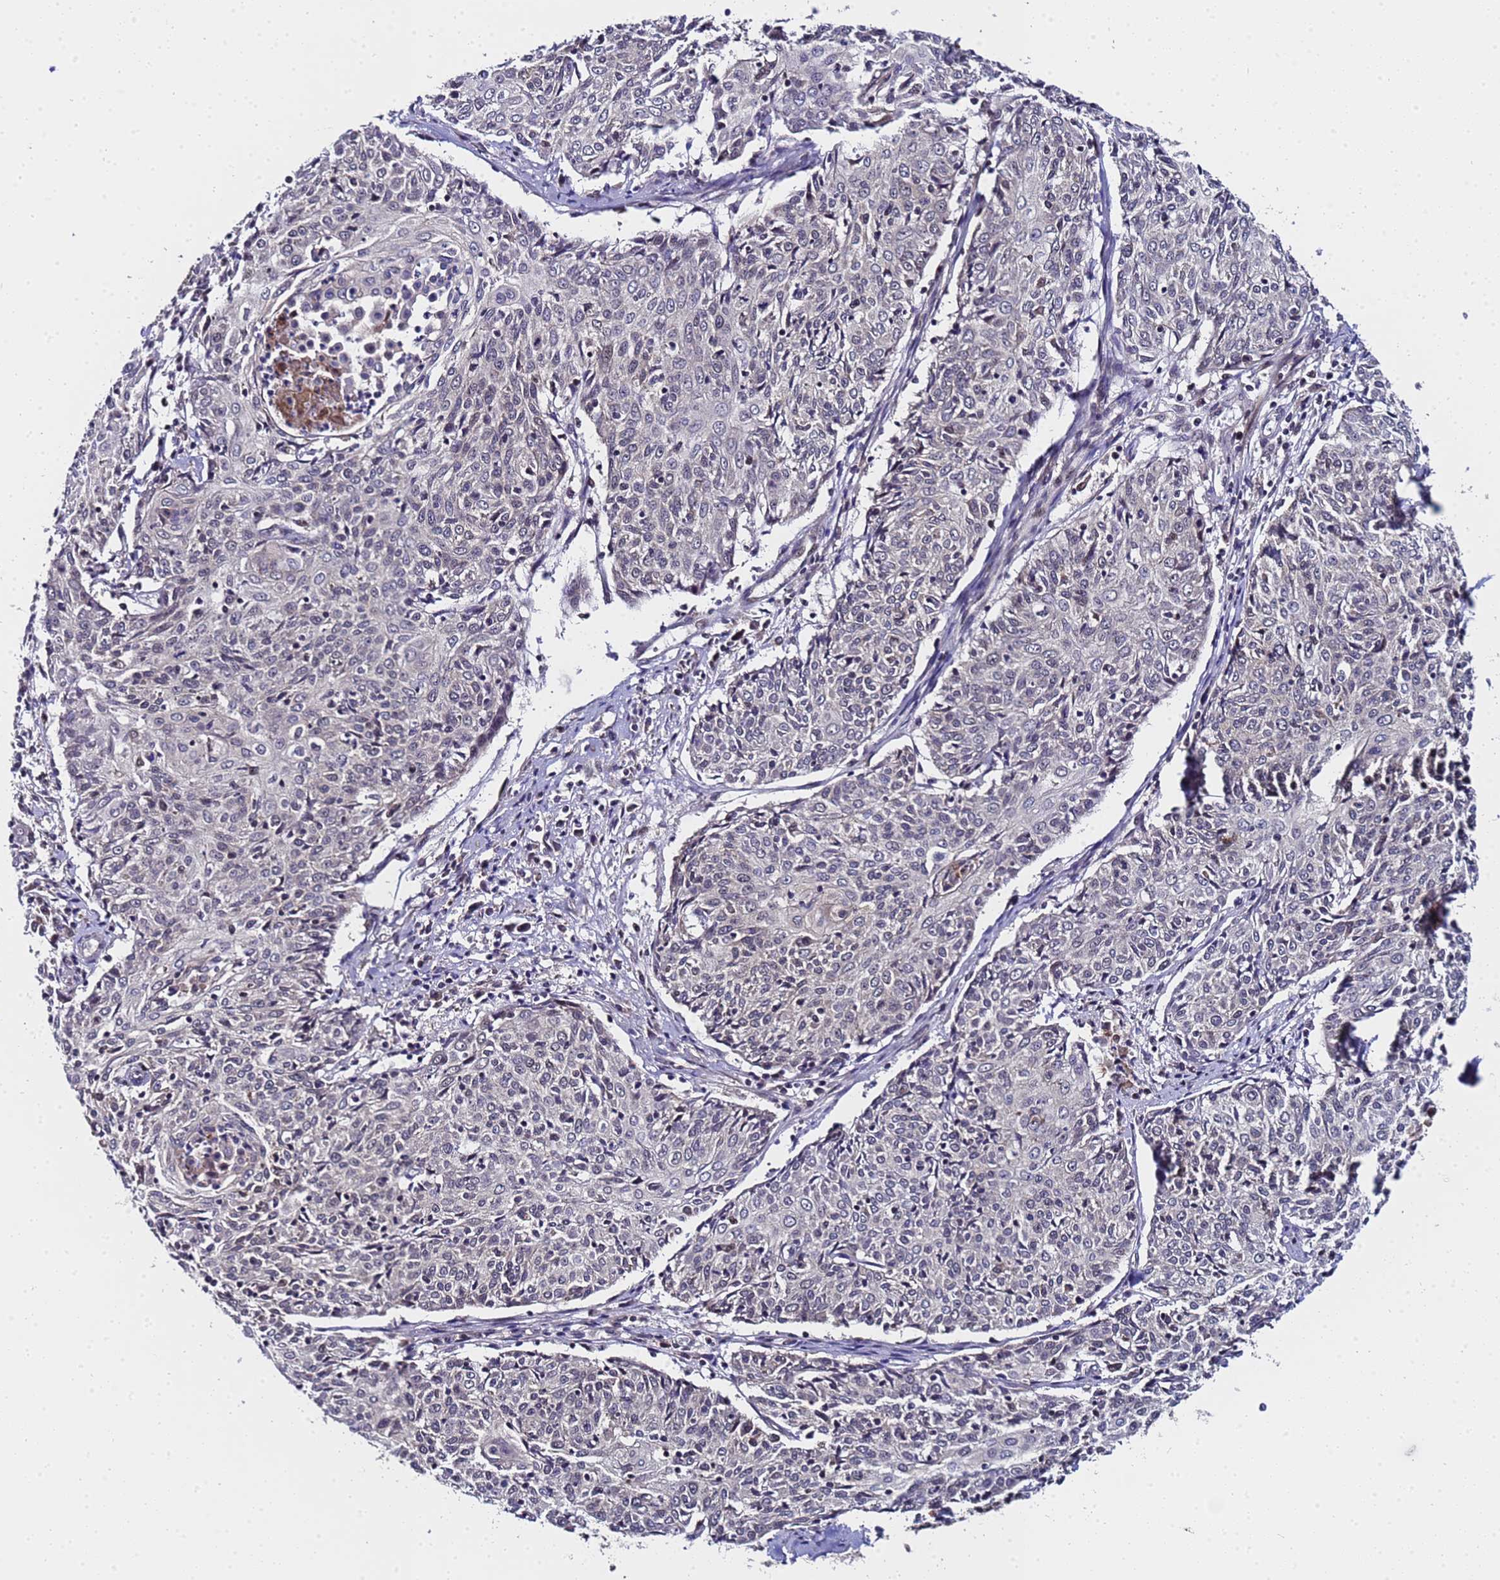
{"staining": {"intensity": "weak", "quantity": "25%-75%", "location": "nuclear"}, "tissue": "cervical cancer", "cell_type": "Tumor cells", "image_type": "cancer", "snomed": [{"axis": "morphology", "description": "Squamous cell carcinoma, NOS"}, {"axis": "topography", "description": "Cervix"}], "caption": "A micrograph showing weak nuclear staining in about 25%-75% of tumor cells in cervical squamous cell carcinoma, as visualized by brown immunohistochemical staining.", "gene": "ANAPC13", "patient": {"sex": "female", "age": 48}}